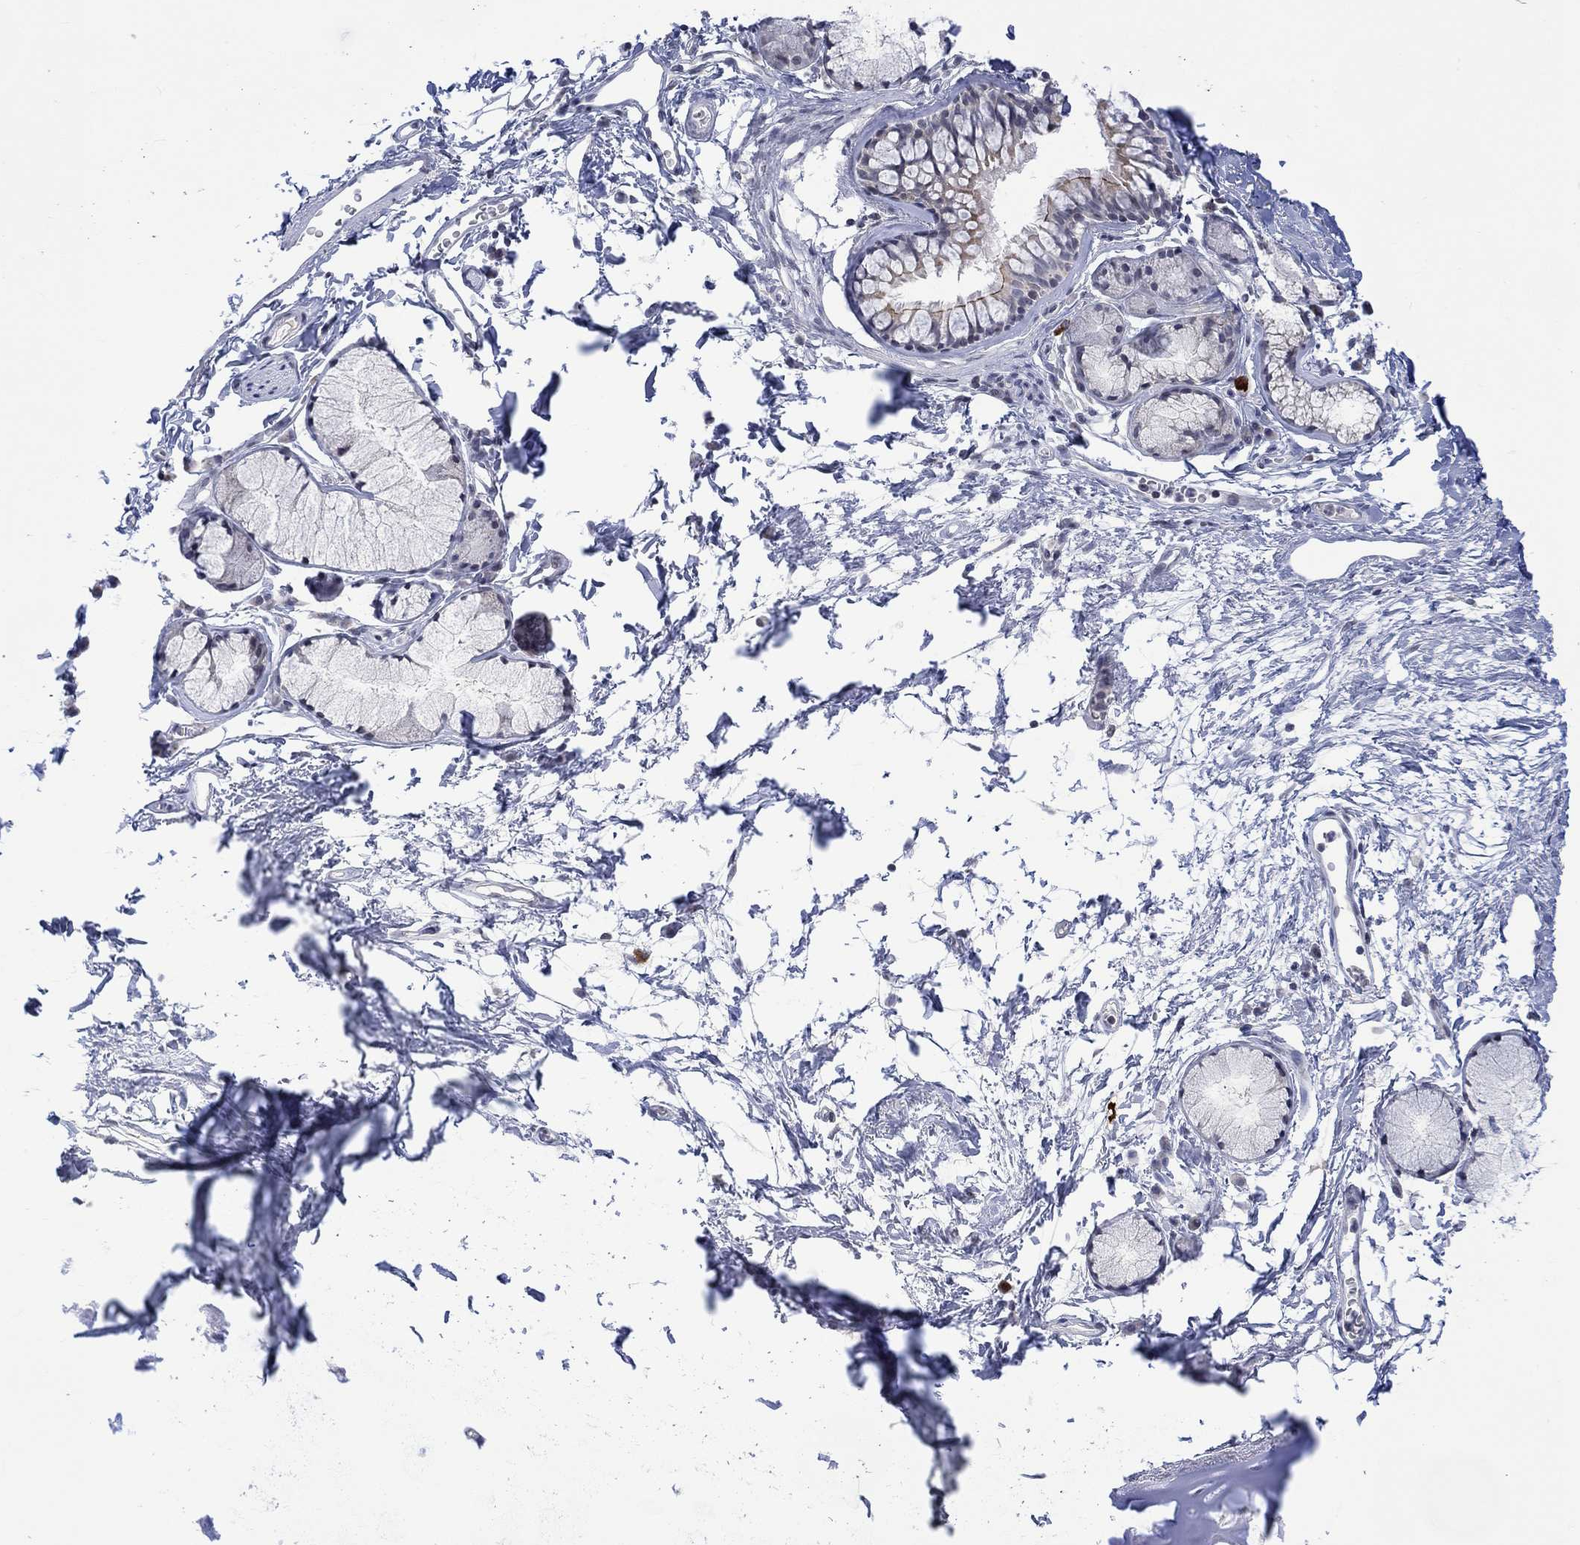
{"staining": {"intensity": "negative", "quantity": "none", "location": "none"}, "tissue": "adipose tissue", "cell_type": "Adipocytes", "image_type": "normal", "snomed": [{"axis": "morphology", "description": "Normal tissue, NOS"}, {"axis": "morphology", "description": "Squamous cell carcinoma, NOS"}, {"axis": "topography", "description": "Cartilage tissue"}, {"axis": "topography", "description": "Bronchus"}], "caption": "Immunohistochemistry photomicrograph of unremarkable human adipose tissue stained for a protein (brown), which displays no positivity in adipocytes. (DAB IHC visualized using brightfield microscopy, high magnification).", "gene": "DCX", "patient": {"sex": "male", "age": 72}}